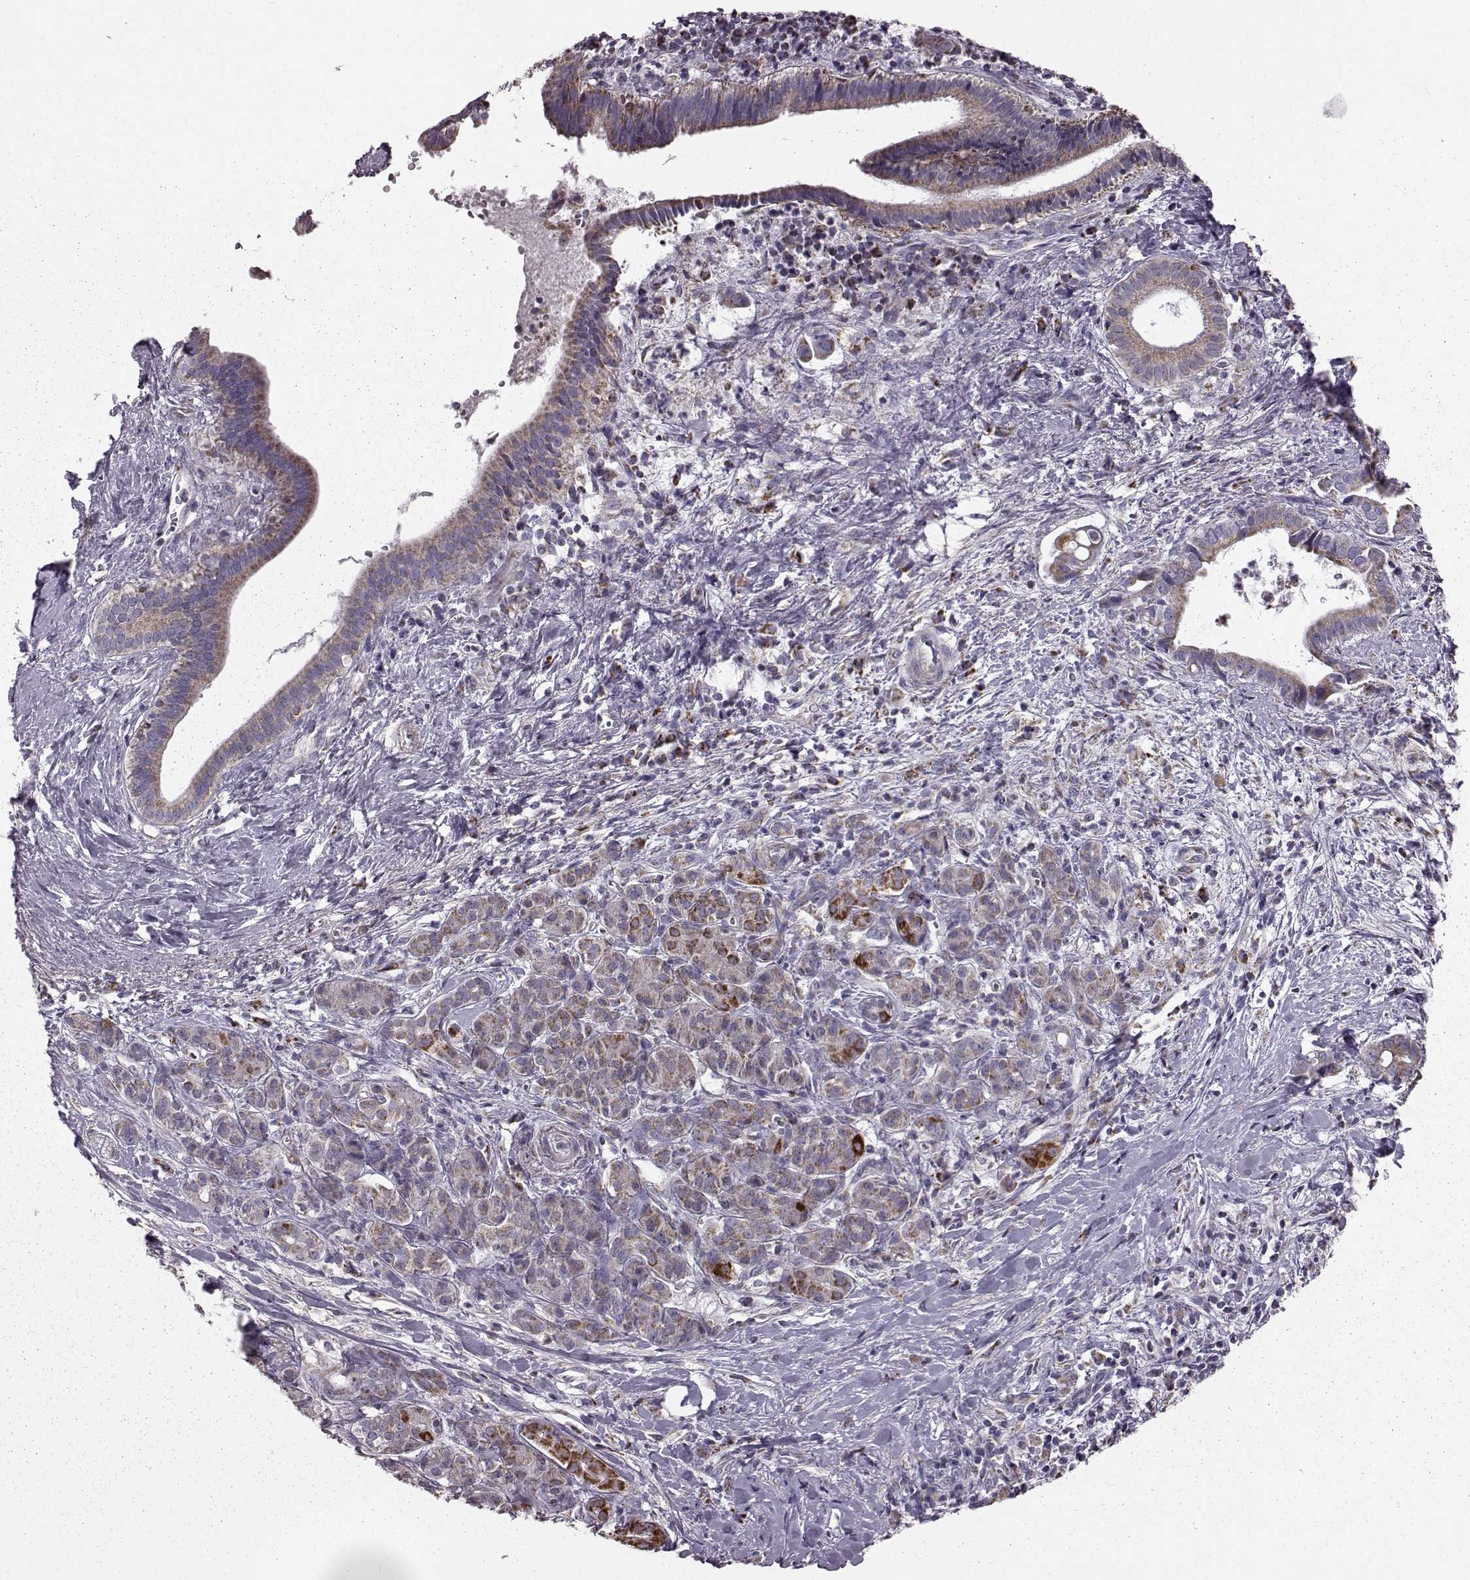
{"staining": {"intensity": "moderate", "quantity": ">75%", "location": "cytoplasmic/membranous"}, "tissue": "pancreatic cancer", "cell_type": "Tumor cells", "image_type": "cancer", "snomed": [{"axis": "morphology", "description": "Adenocarcinoma, NOS"}, {"axis": "topography", "description": "Pancreas"}], "caption": "Adenocarcinoma (pancreatic) stained for a protein demonstrates moderate cytoplasmic/membranous positivity in tumor cells.", "gene": "FAM8A1", "patient": {"sex": "male", "age": 61}}